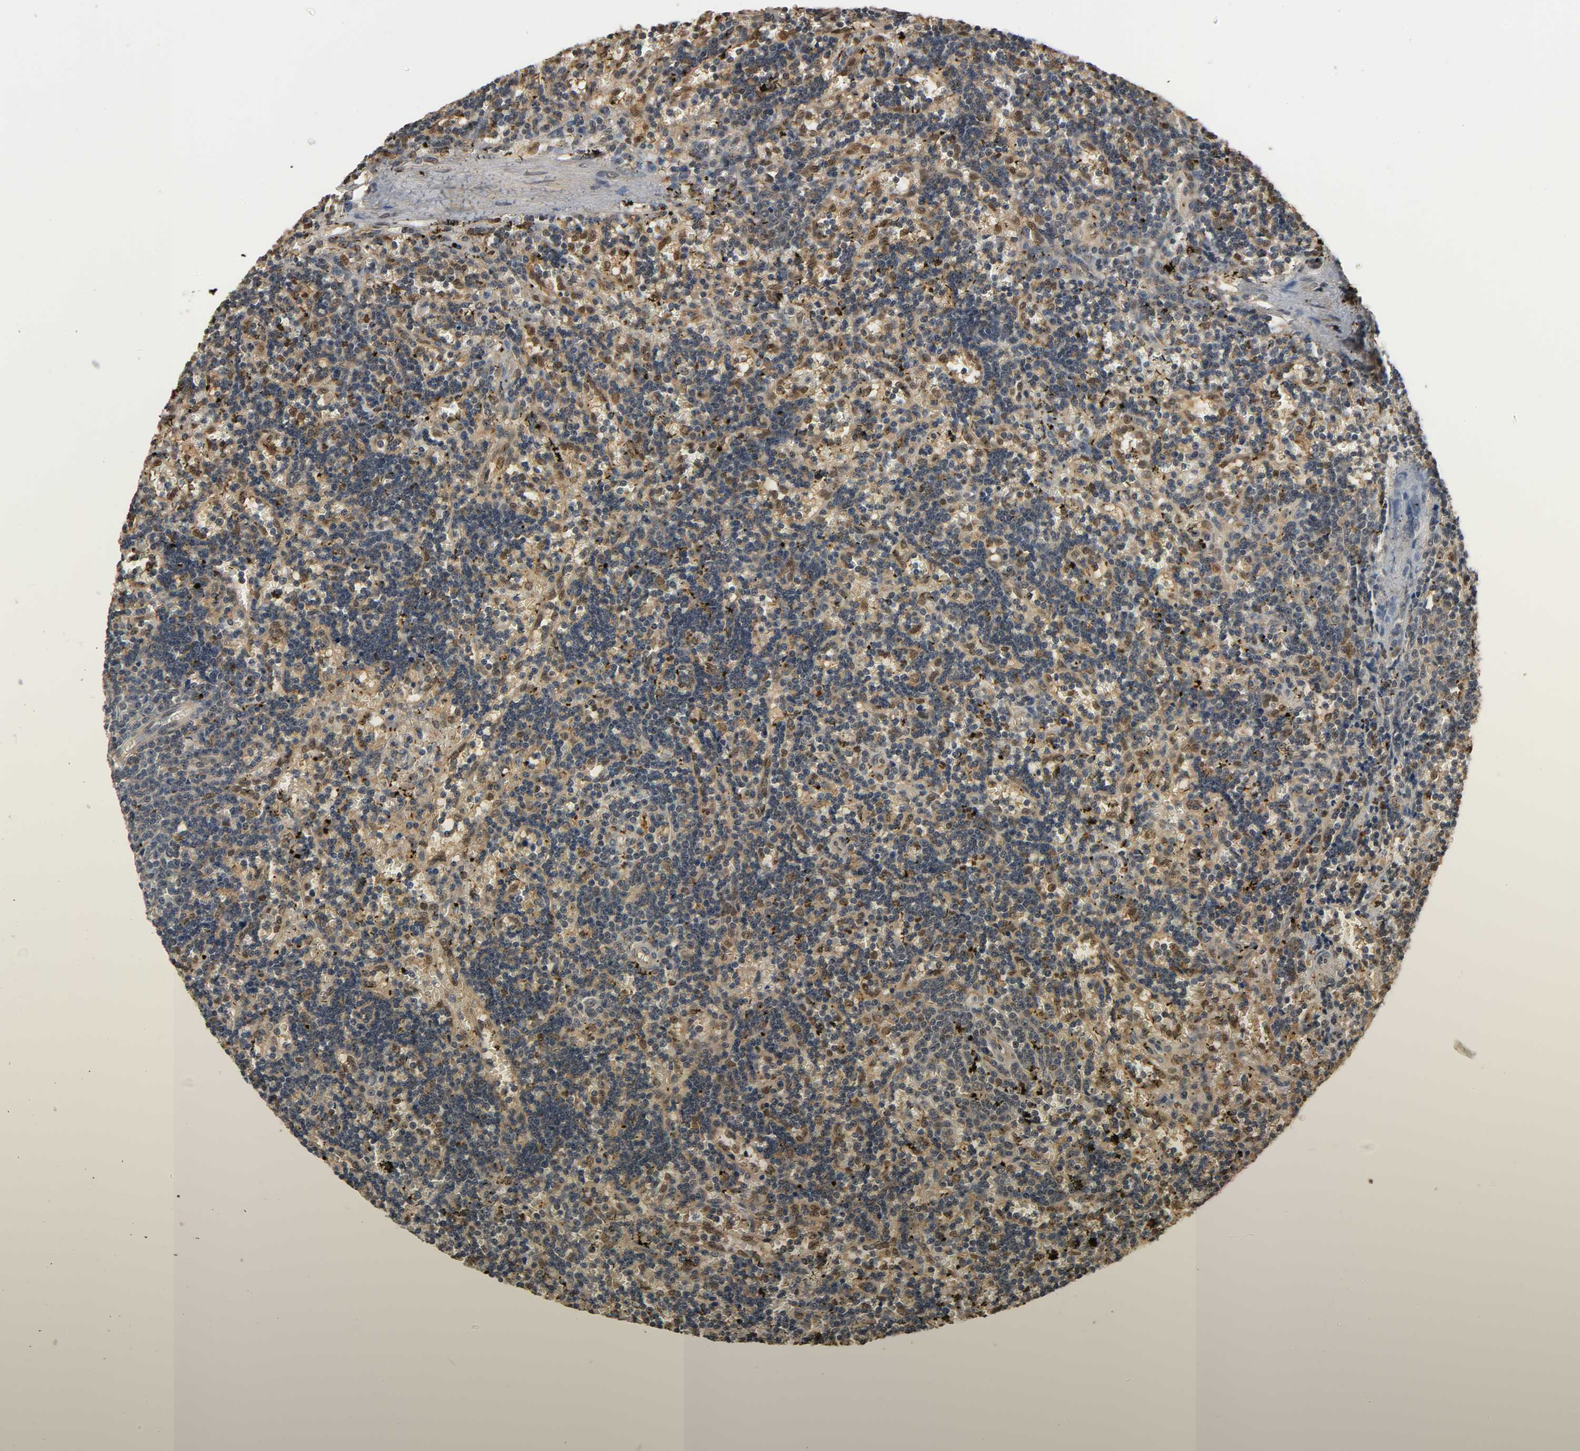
{"staining": {"intensity": "moderate", "quantity": "25%-75%", "location": "cytoplasmic/membranous,nuclear"}, "tissue": "lymphoma", "cell_type": "Tumor cells", "image_type": "cancer", "snomed": [{"axis": "morphology", "description": "Malignant lymphoma, non-Hodgkin's type, Low grade"}, {"axis": "topography", "description": "Spleen"}], "caption": "A photomicrograph showing moderate cytoplasmic/membranous and nuclear staining in about 25%-75% of tumor cells in low-grade malignant lymphoma, non-Hodgkin's type, as visualized by brown immunohistochemical staining.", "gene": "ZFPM2", "patient": {"sex": "male", "age": 60}}